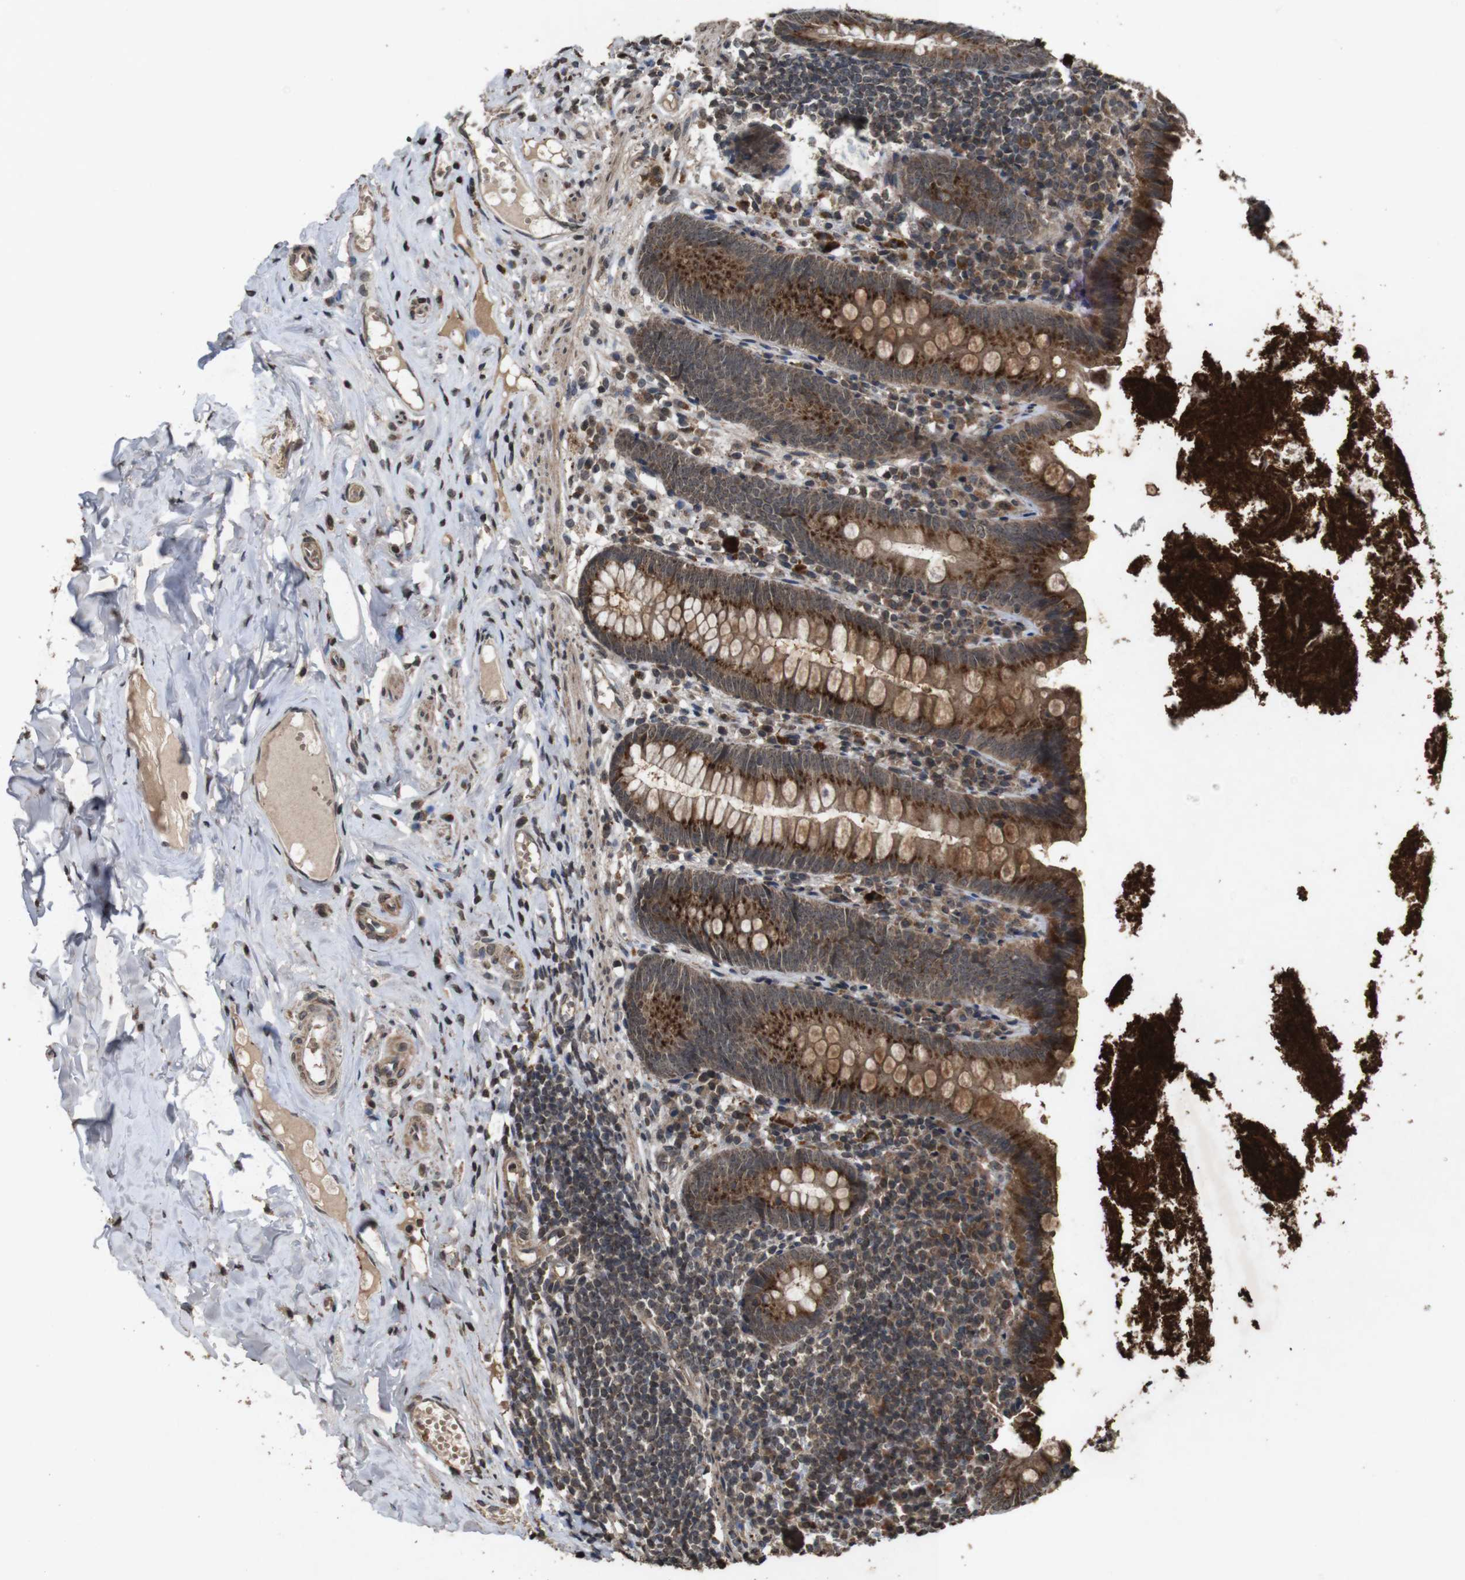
{"staining": {"intensity": "strong", "quantity": ">75%", "location": "cytoplasmic/membranous"}, "tissue": "appendix", "cell_type": "Glandular cells", "image_type": "normal", "snomed": [{"axis": "morphology", "description": "Normal tissue, NOS"}, {"axis": "topography", "description": "Appendix"}], "caption": "Immunohistochemistry (IHC) image of normal appendix: human appendix stained using immunohistochemistry displays high levels of strong protein expression localized specifically in the cytoplasmic/membranous of glandular cells, appearing as a cytoplasmic/membranous brown color.", "gene": "SORL1", "patient": {"sex": "male", "age": 52}}